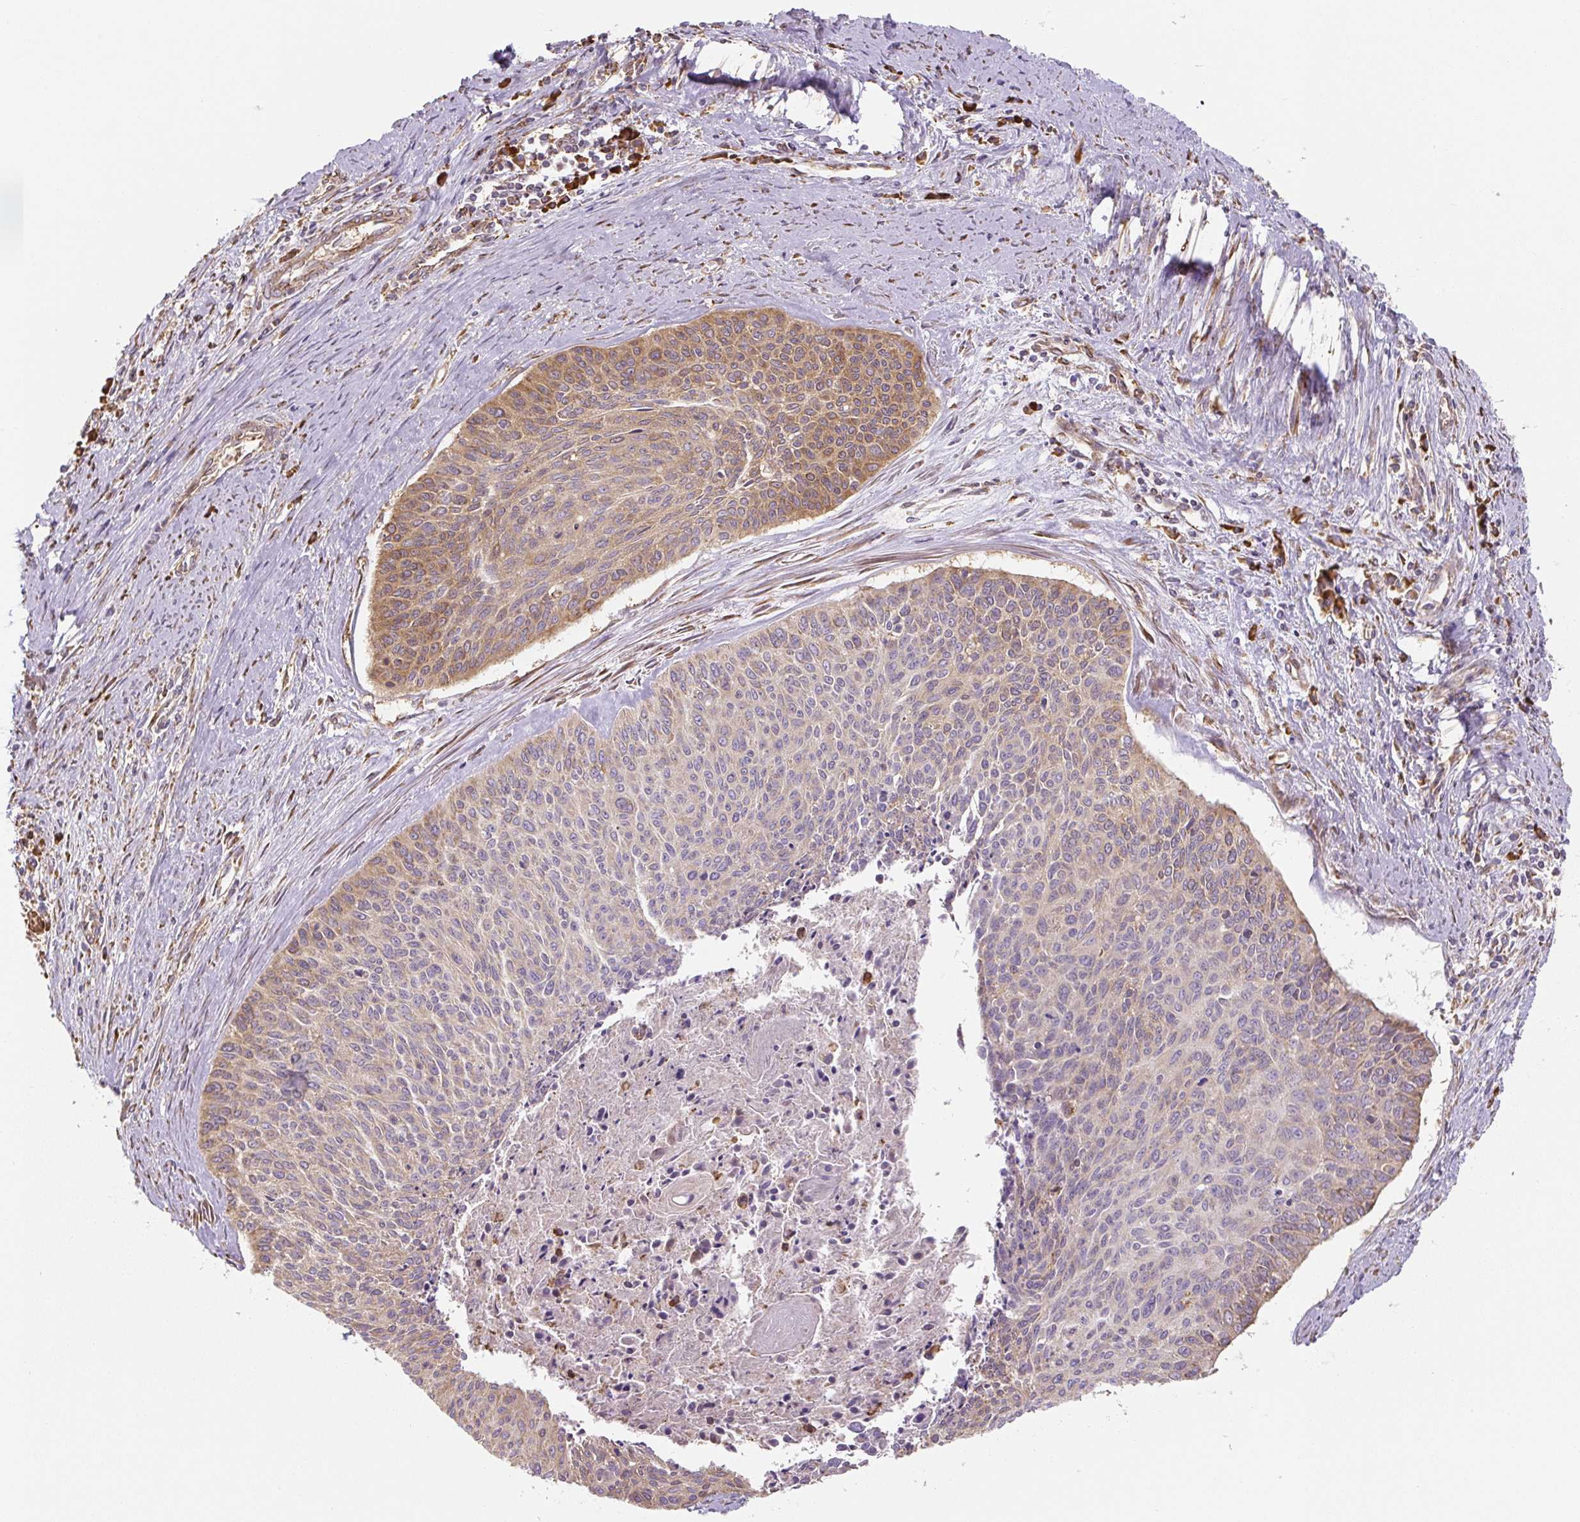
{"staining": {"intensity": "moderate", "quantity": "25%-75%", "location": "cytoplasmic/membranous"}, "tissue": "cervical cancer", "cell_type": "Tumor cells", "image_type": "cancer", "snomed": [{"axis": "morphology", "description": "Squamous cell carcinoma, NOS"}, {"axis": "topography", "description": "Cervix"}], "caption": "This histopathology image exhibits immunohistochemistry (IHC) staining of cervical cancer (squamous cell carcinoma), with medium moderate cytoplasmic/membranous staining in approximately 25%-75% of tumor cells.", "gene": "RASA1", "patient": {"sex": "female", "age": 55}}